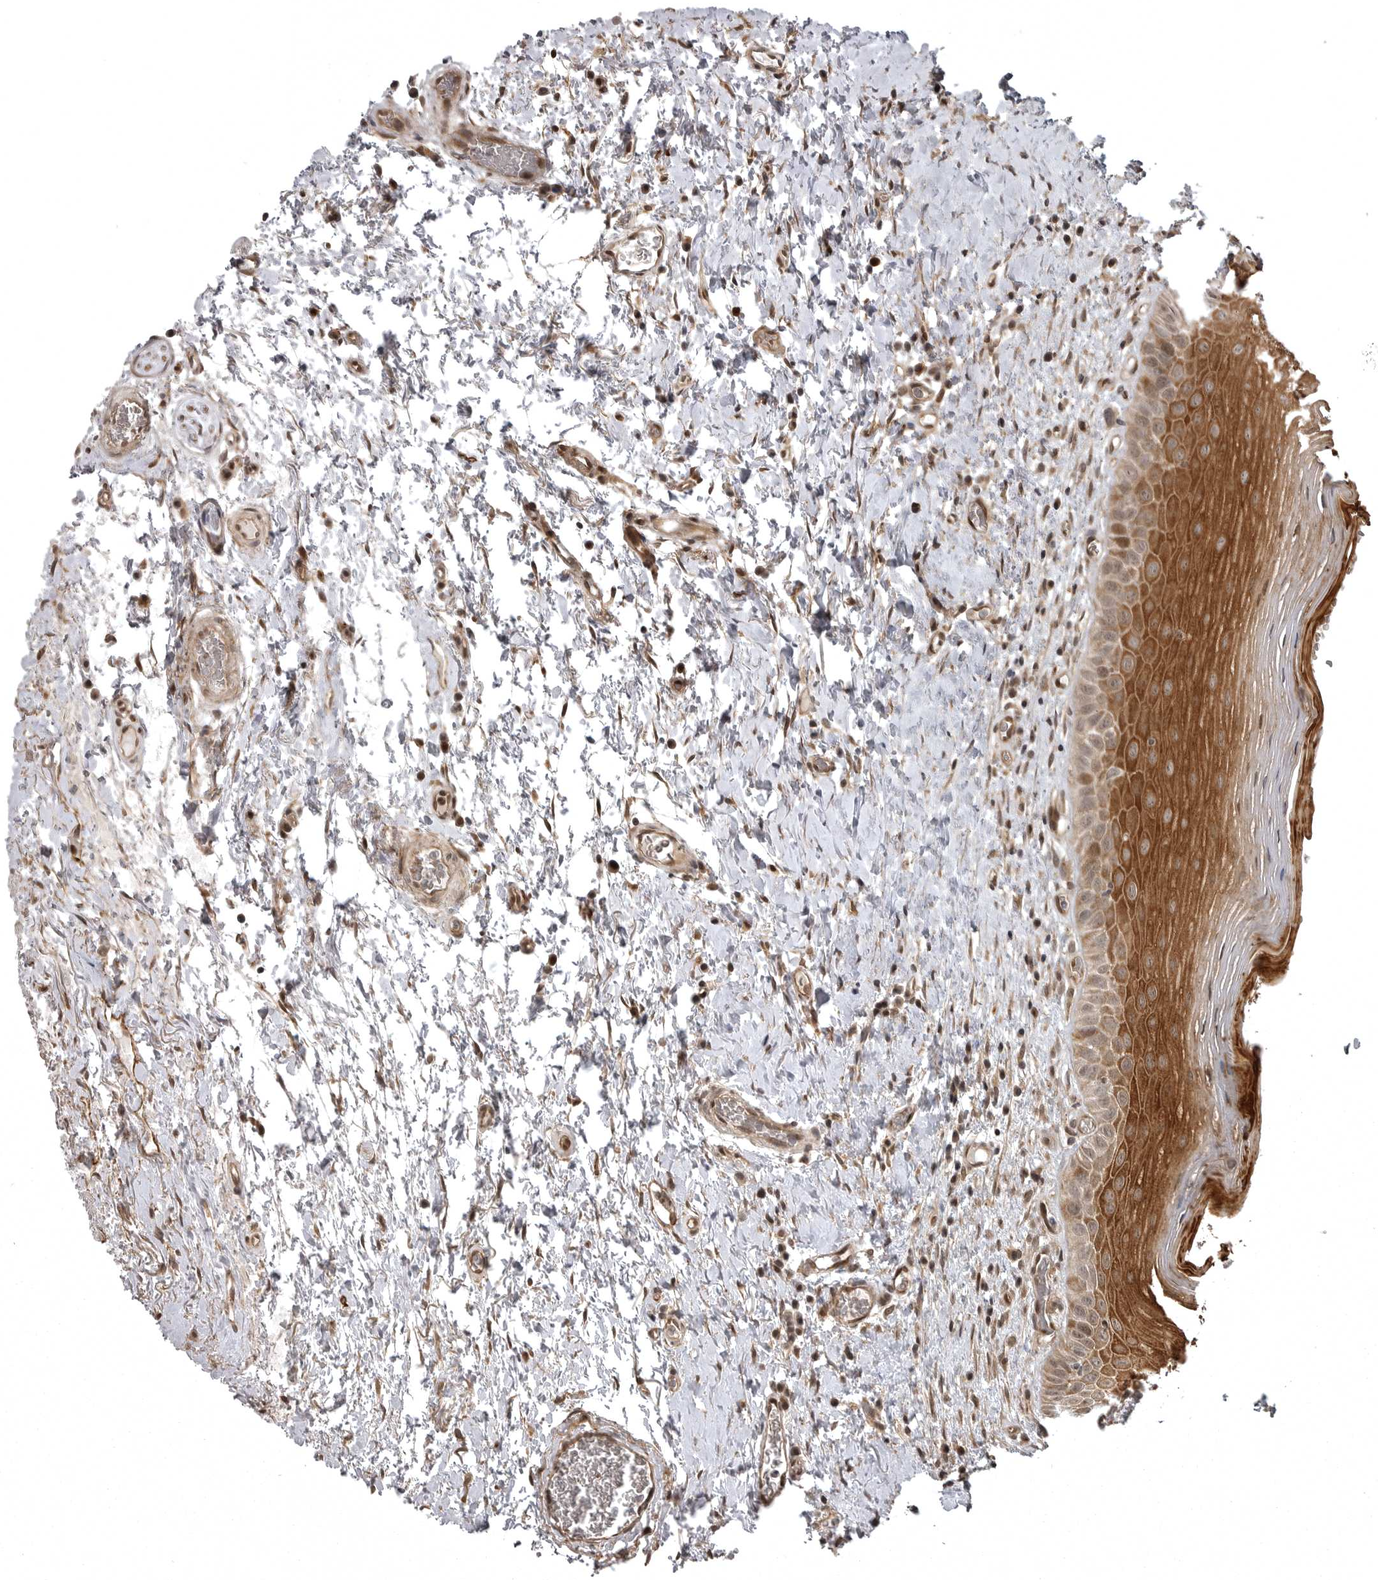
{"staining": {"intensity": "strong", "quantity": ">75%", "location": "cytoplasmic/membranous,nuclear"}, "tissue": "oral mucosa", "cell_type": "Squamous epithelial cells", "image_type": "normal", "snomed": [{"axis": "morphology", "description": "Normal tissue, NOS"}, {"axis": "topography", "description": "Oral tissue"}], "caption": "A micrograph showing strong cytoplasmic/membranous,nuclear positivity in approximately >75% of squamous epithelial cells in normal oral mucosa, as visualized by brown immunohistochemical staining.", "gene": "SNX16", "patient": {"sex": "male", "age": 82}}